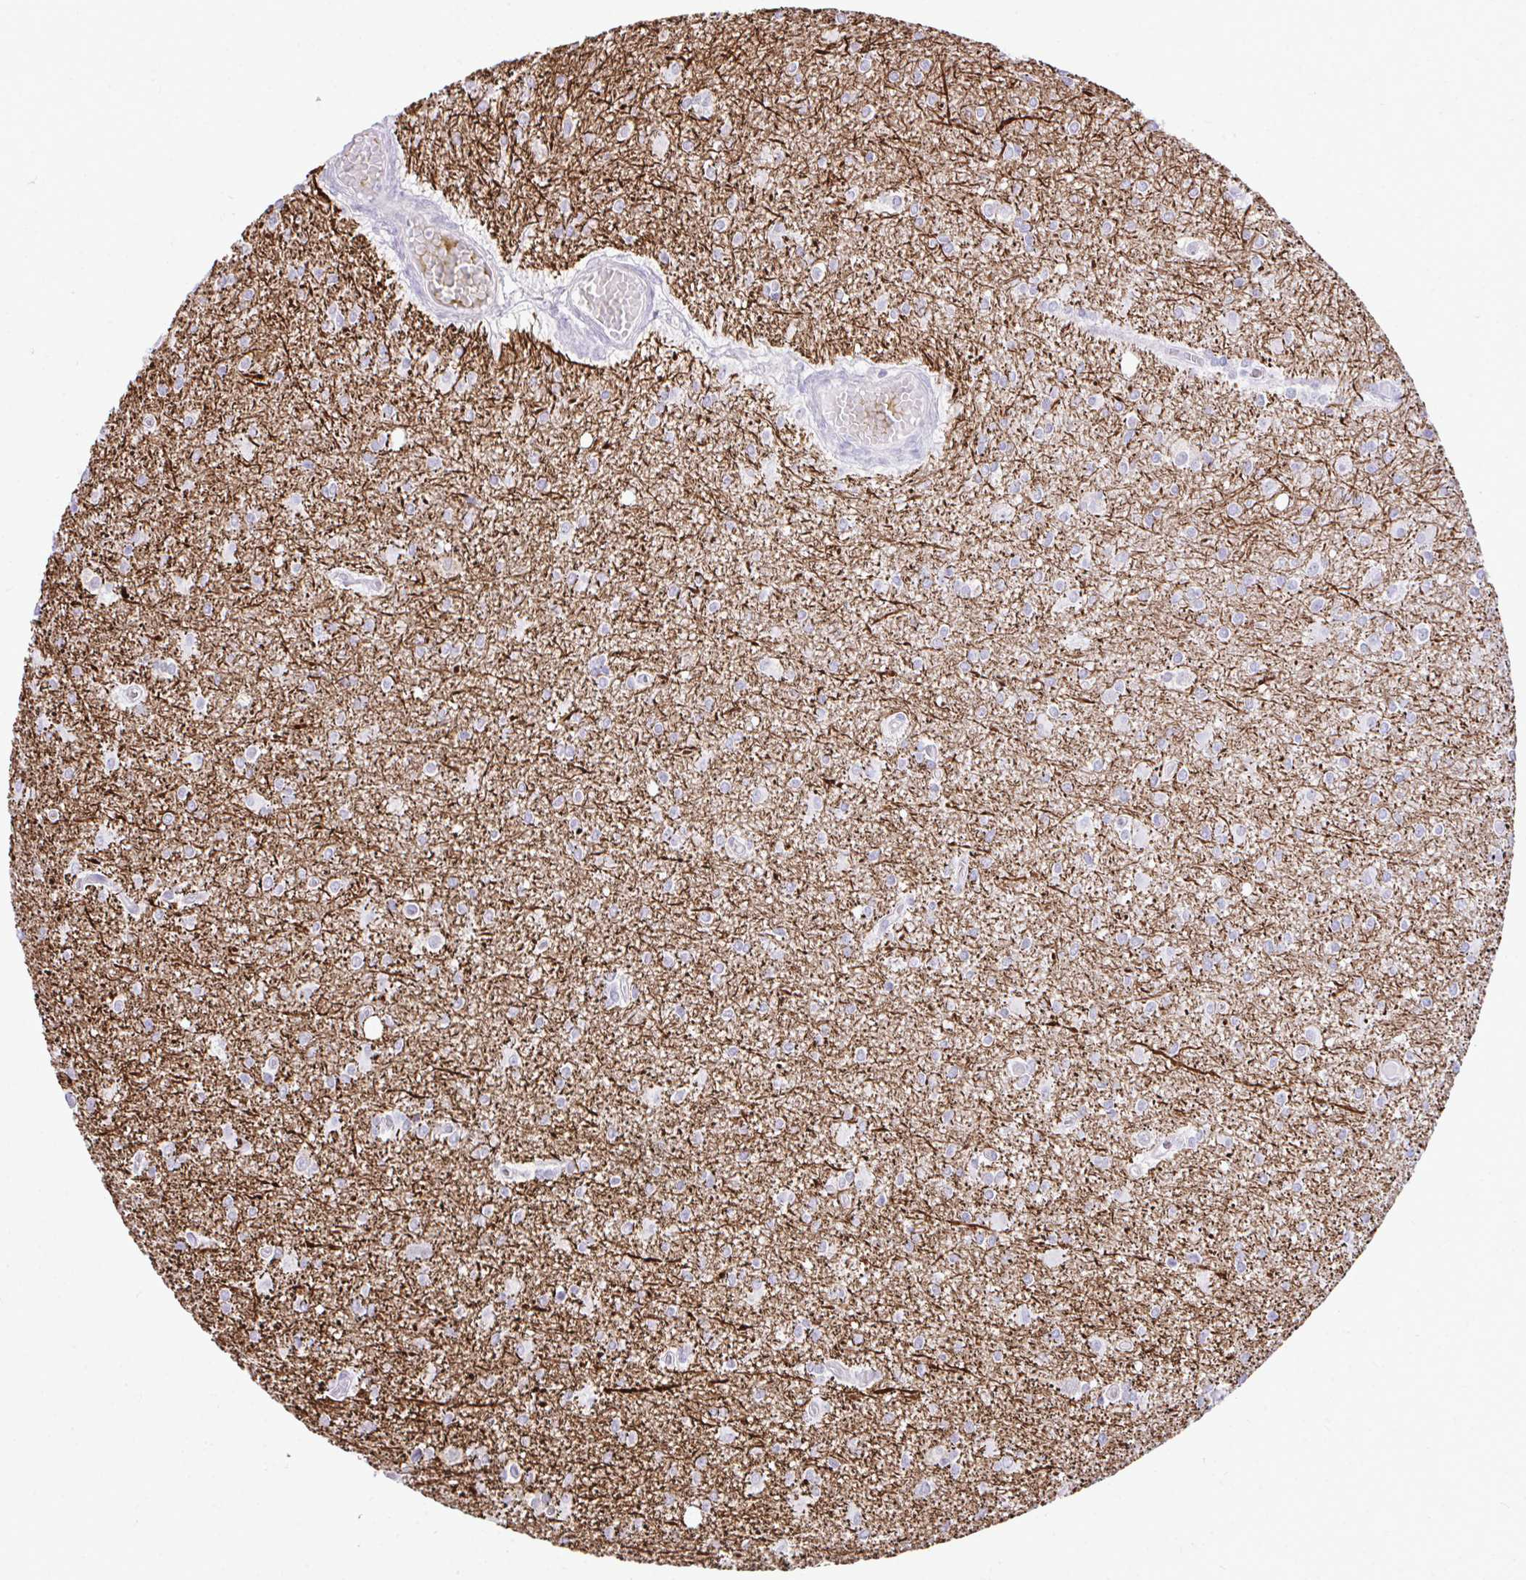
{"staining": {"intensity": "negative", "quantity": "none", "location": "none"}, "tissue": "glioma", "cell_type": "Tumor cells", "image_type": "cancer", "snomed": [{"axis": "morphology", "description": "Glioma, malignant, High grade"}, {"axis": "topography", "description": "Brain"}], "caption": "The immunohistochemistry (IHC) histopathology image has no significant expression in tumor cells of glioma tissue. (DAB (3,3'-diaminobenzidine) immunohistochemistry (IHC), high magnification).", "gene": "PIGK", "patient": {"sex": "male", "age": 48}}